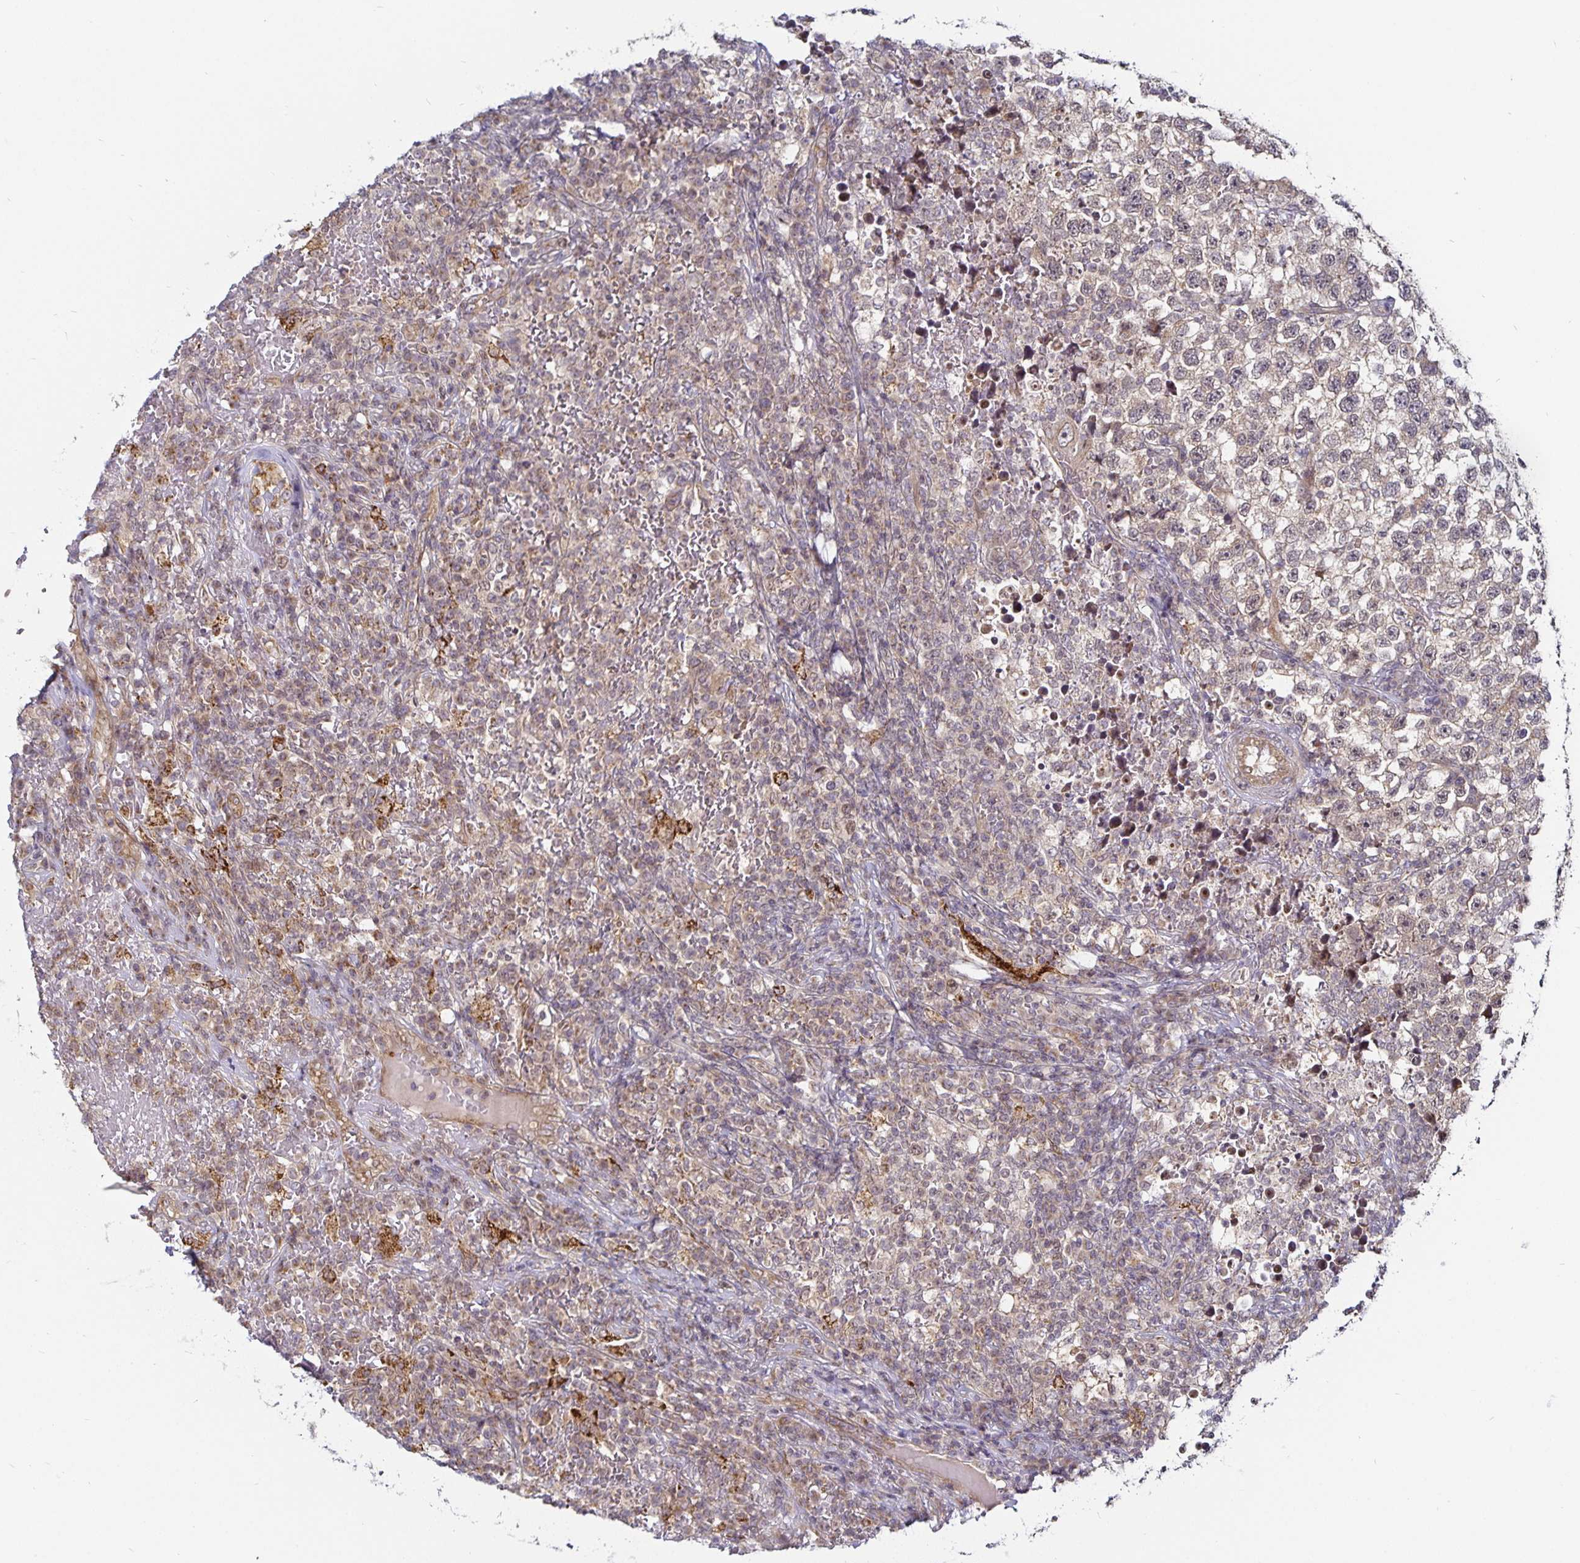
{"staining": {"intensity": "weak", "quantity": ">75%", "location": "cytoplasmic/membranous"}, "tissue": "testis cancer", "cell_type": "Tumor cells", "image_type": "cancer", "snomed": [{"axis": "morphology", "description": "Seminoma, NOS"}, {"axis": "topography", "description": "Testis"}], "caption": "A brown stain highlights weak cytoplasmic/membranous staining of a protein in testis cancer tumor cells.", "gene": "CYP27A1", "patient": {"sex": "male", "age": 22}}